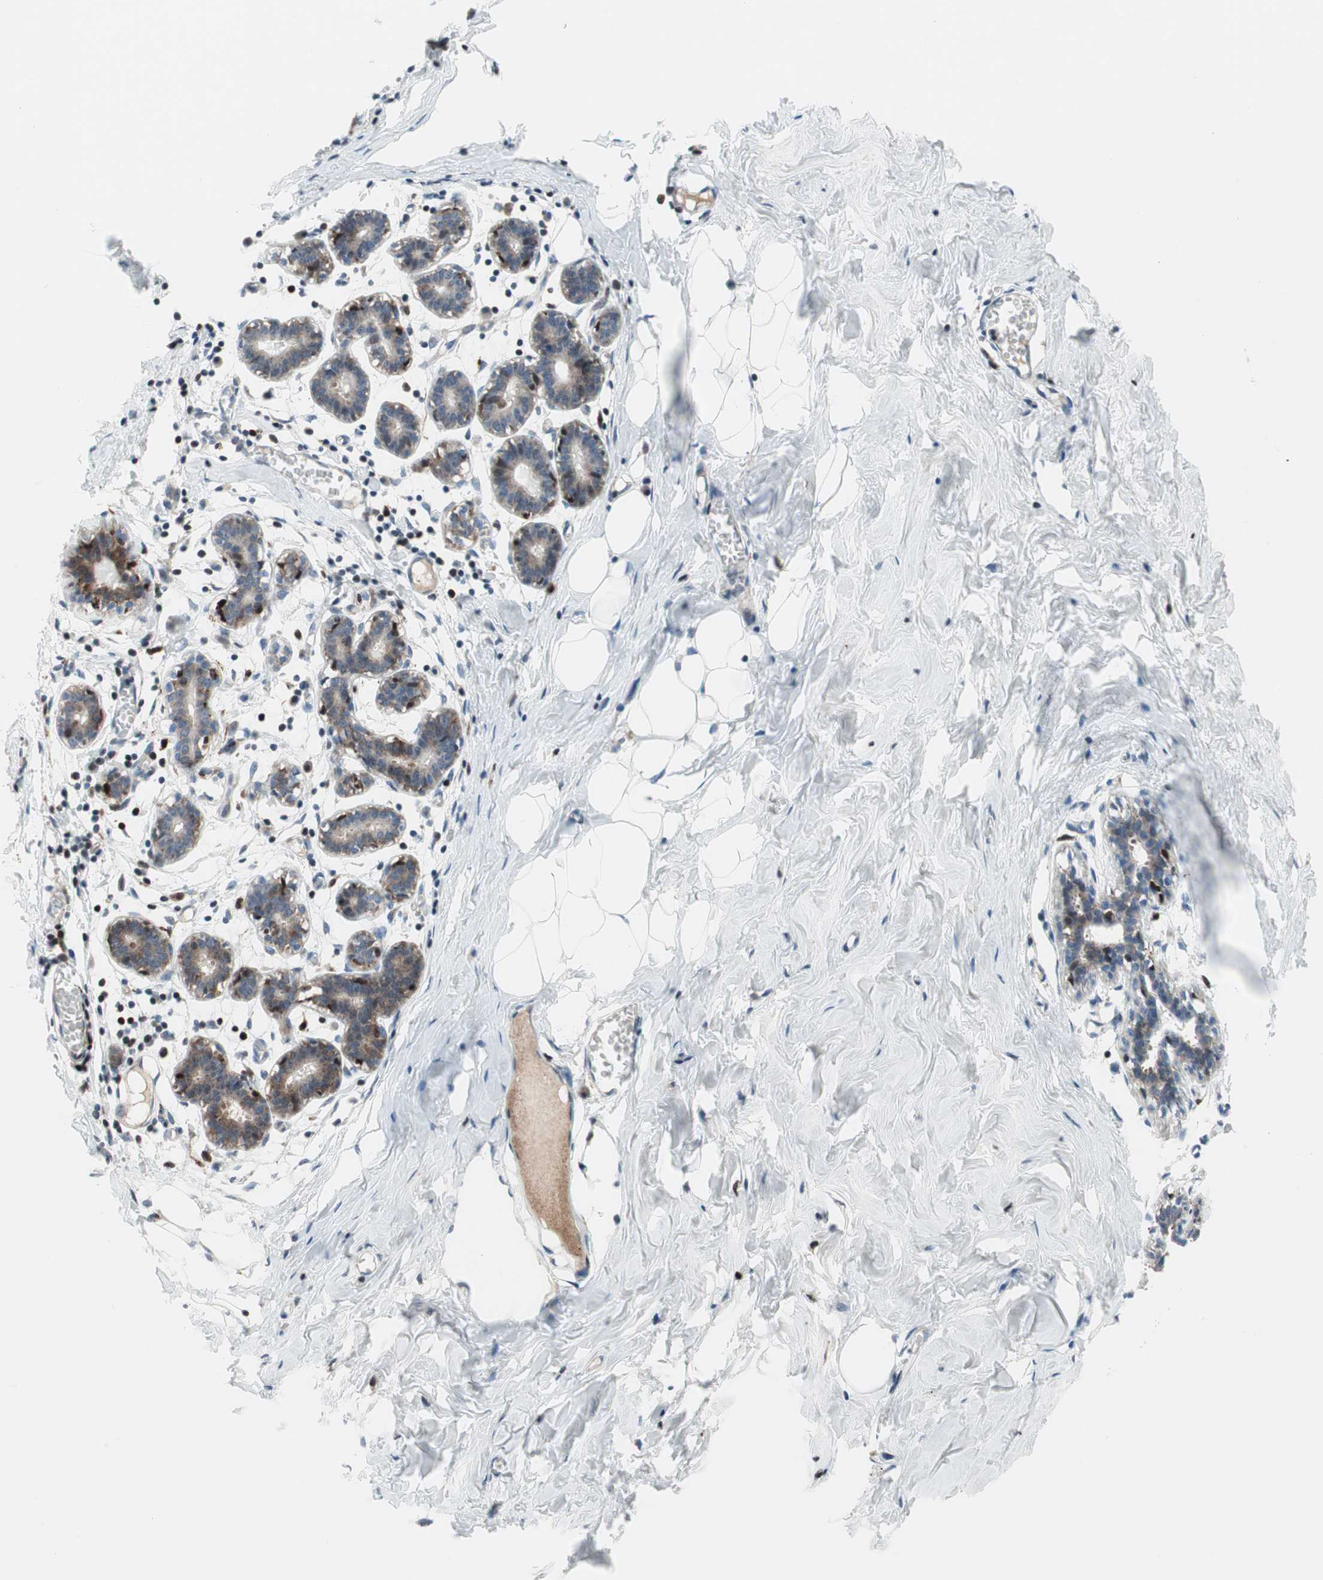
{"staining": {"intensity": "negative", "quantity": "none", "location": "none"}, "tissue": "breast", "cell_type": "Adipocytes", "image_type": "normal", "snomed": [{"axis": "morphology", "description": "Normal tissue, NOS"}, {"axis": "topography", "description": "Breast"}], "caption": "The image demonstrates no staining of adipocytes in normal breast.", "gene": "RGS10", "patient": {"sex": "female", "age": 27}}